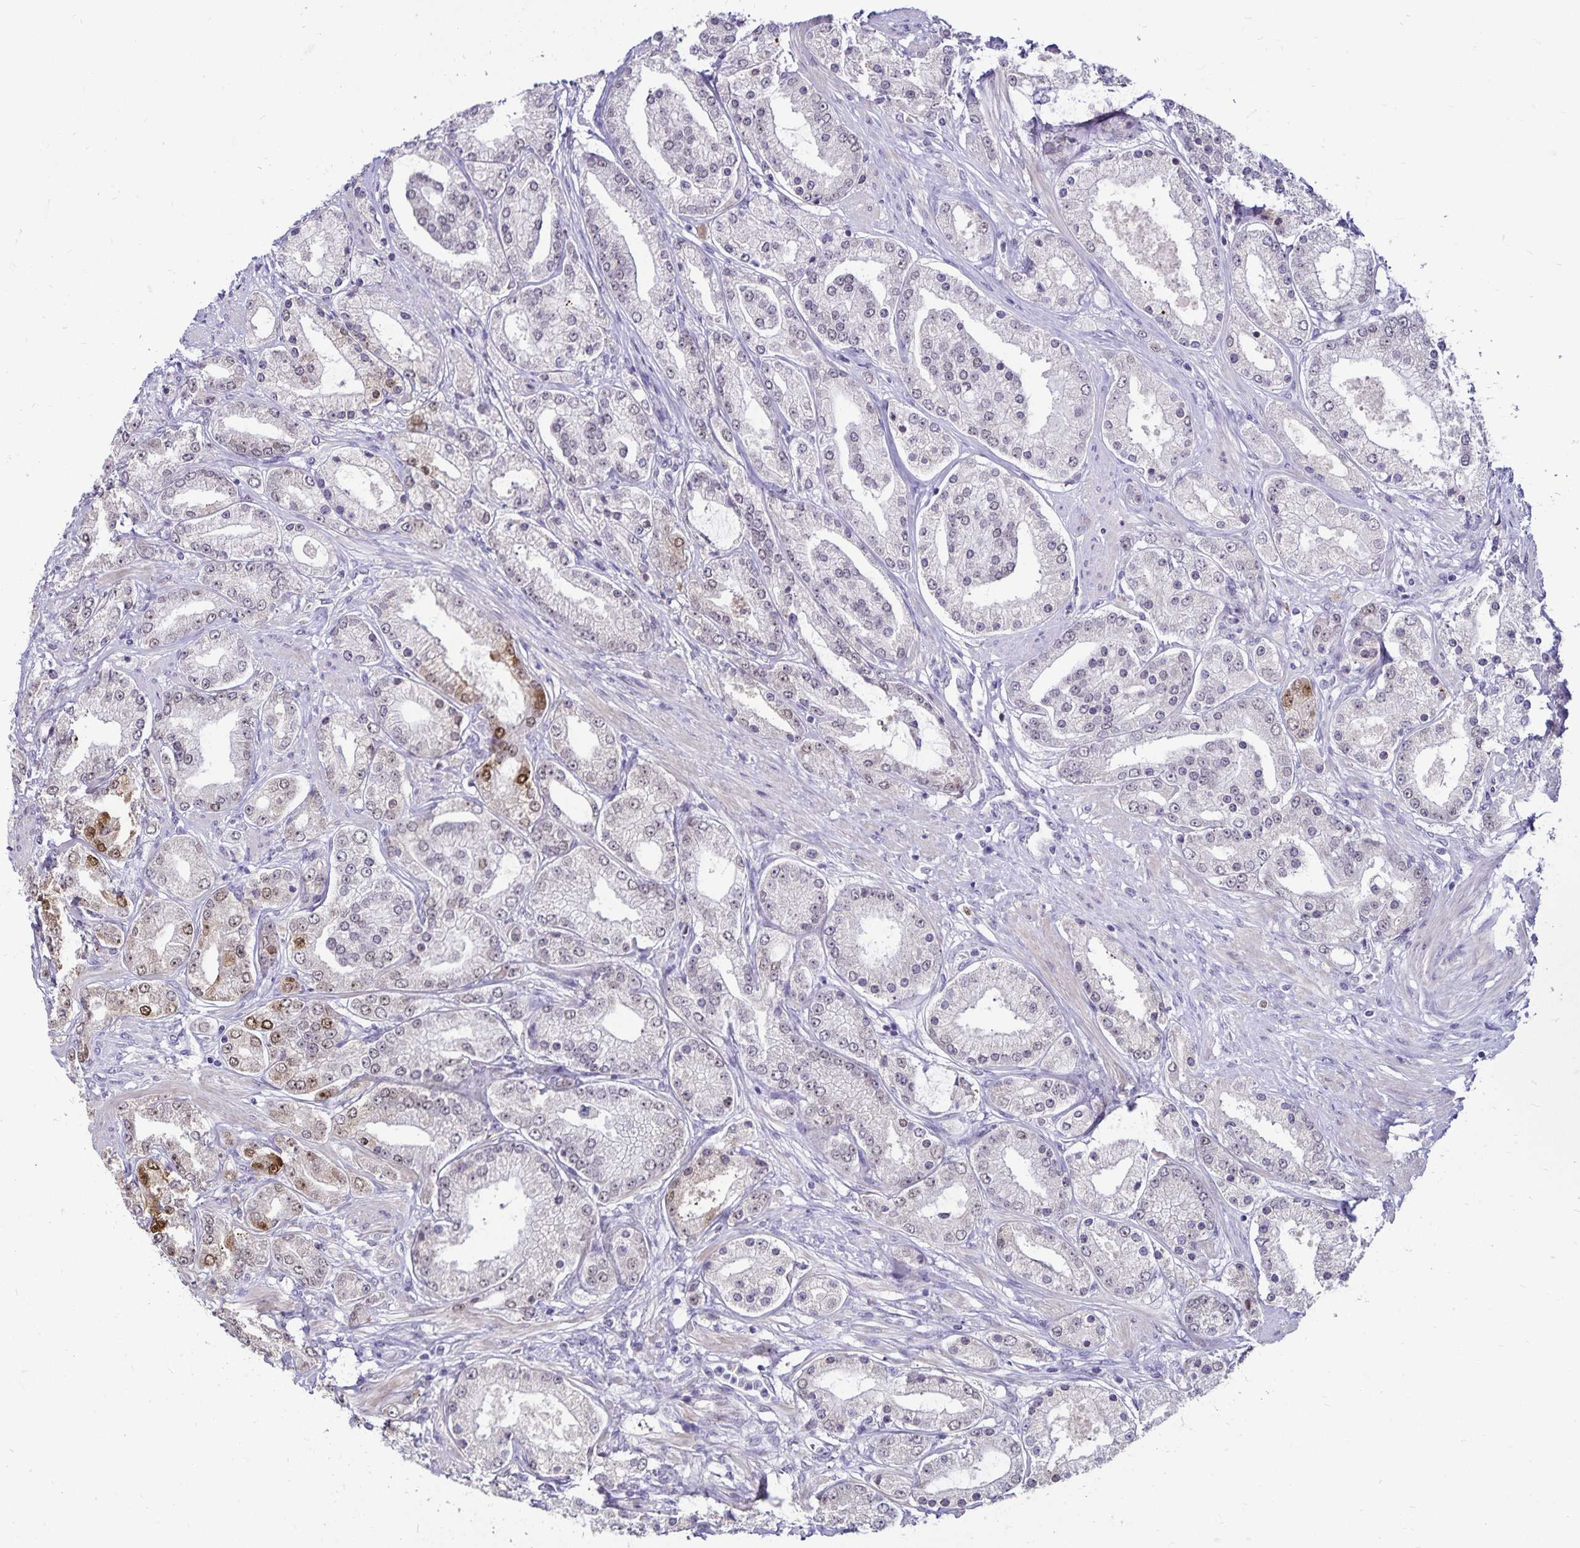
{"staining": {"intensity": "strong", "quantity": "<25%", "location": "nuclear"}, "tissue": "prostate cancer", "cell_type": "Tumor cells", "image_type": "cancer", "snomed": [{"axis": "morphology", "description": "Adenocarcinoma, High grade"}, {"axis": "topography", "description": "Prostate"}], "caption": "Prostate cancer (adenocarcinoma (high-grade)) tissue reveals strong nuclear expression in approximately <25% of tumor cells", "gene": "POLB", "patient": {"sex": "male", "age": 67}}